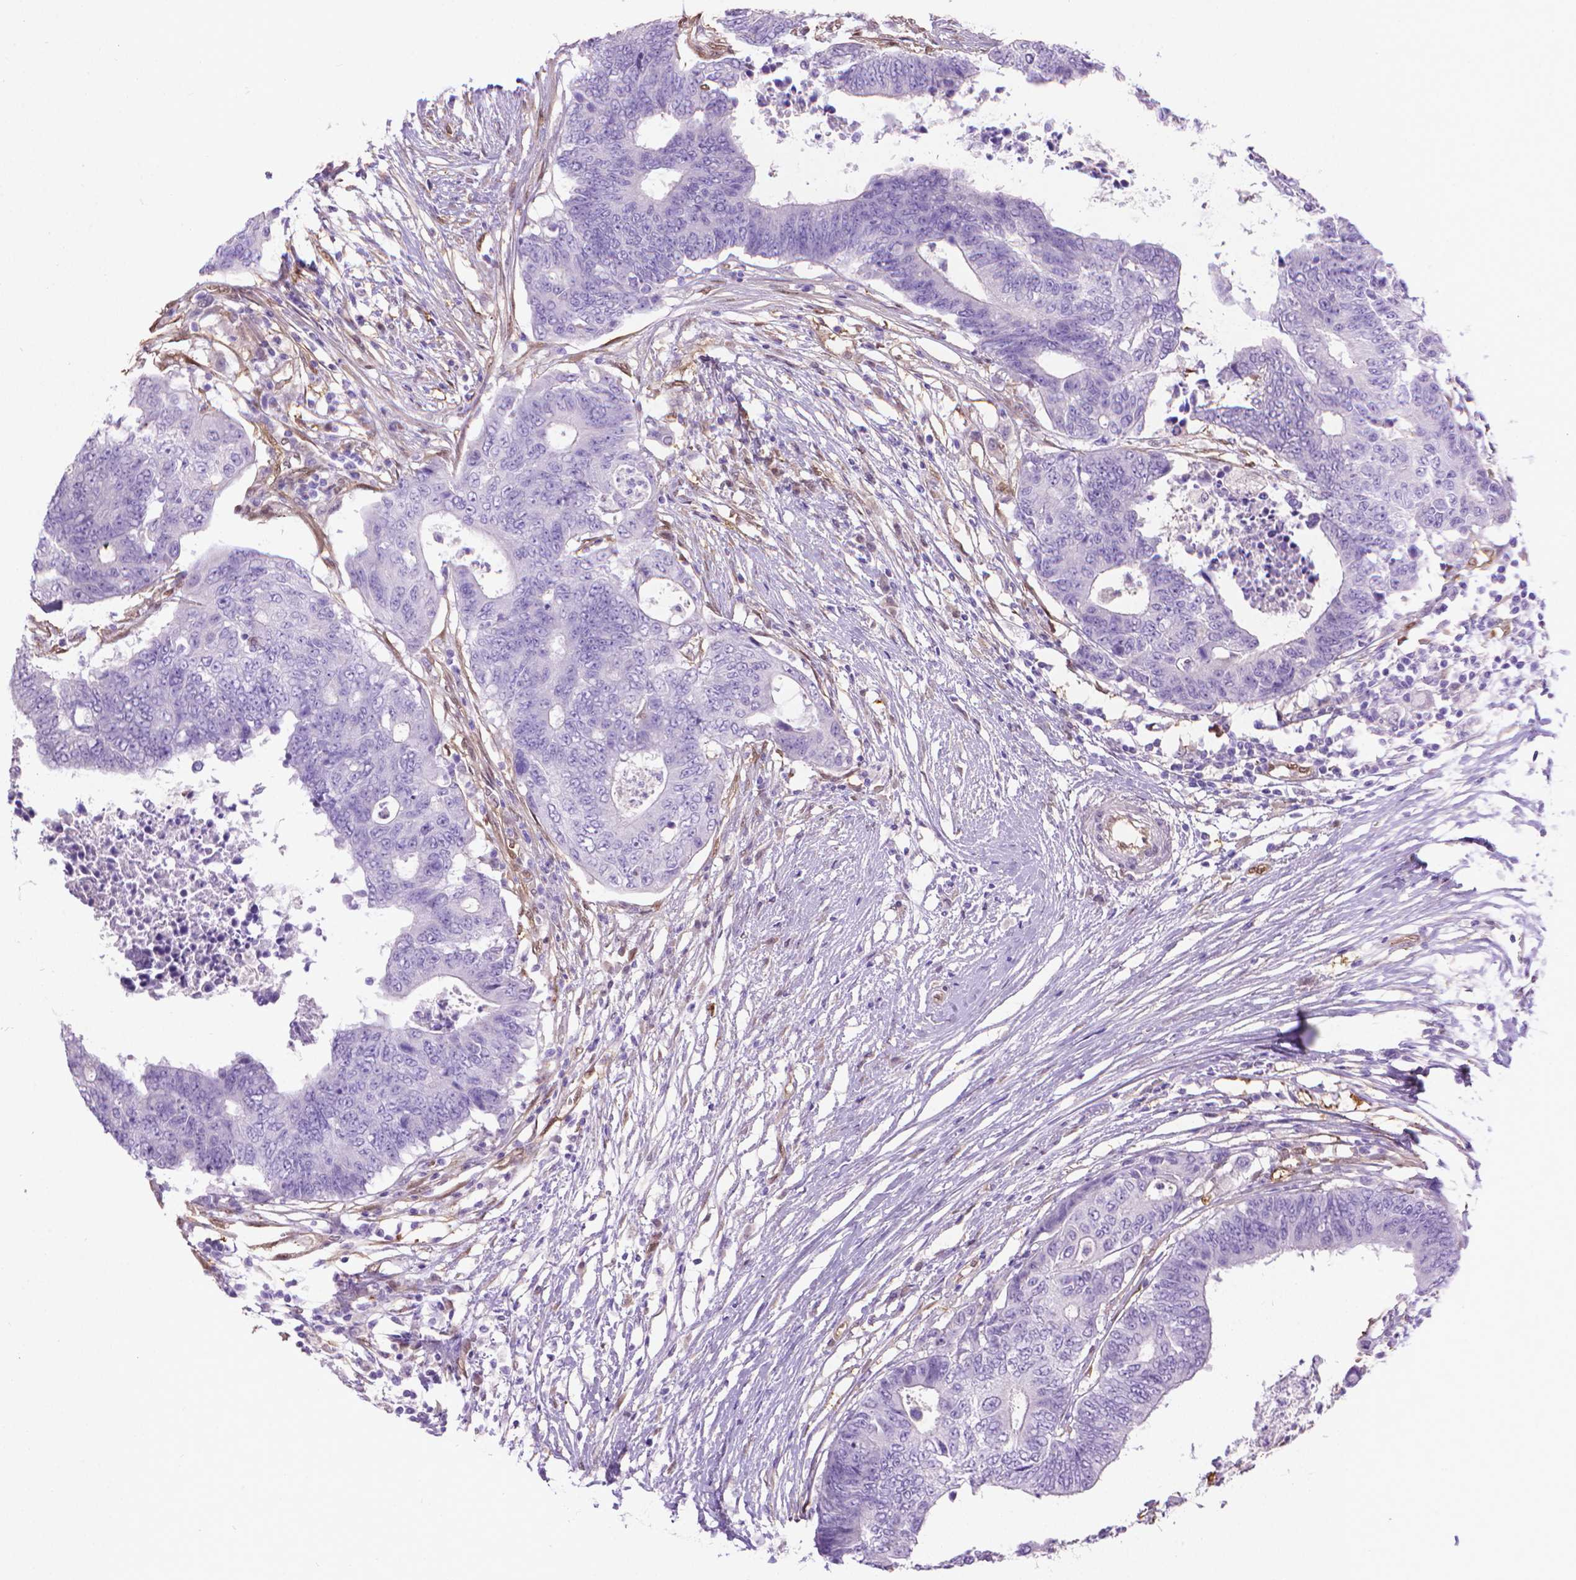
{"staining": {"intensity": "negative", "quantity": "none", "location": "none"}, "tissue": "colorectal cancer", "cell_type": "Tumor cells", "image_type": "cancer", "snomed": [{"axis": "morphology", "description": "Adenocarcinoma, NOS"}, {"axis": "topography", "description": "Colon"}], "caption": "An immunohistochemistry (IHC) photomicrograph of colorectal cancer (adenocarcinoma) is shown. There is no staining in tumor cells of colorectal cancer (adenocarcinoma).", "gene": "CLIC4", "patient": {"sex": "female", "age": 48}}